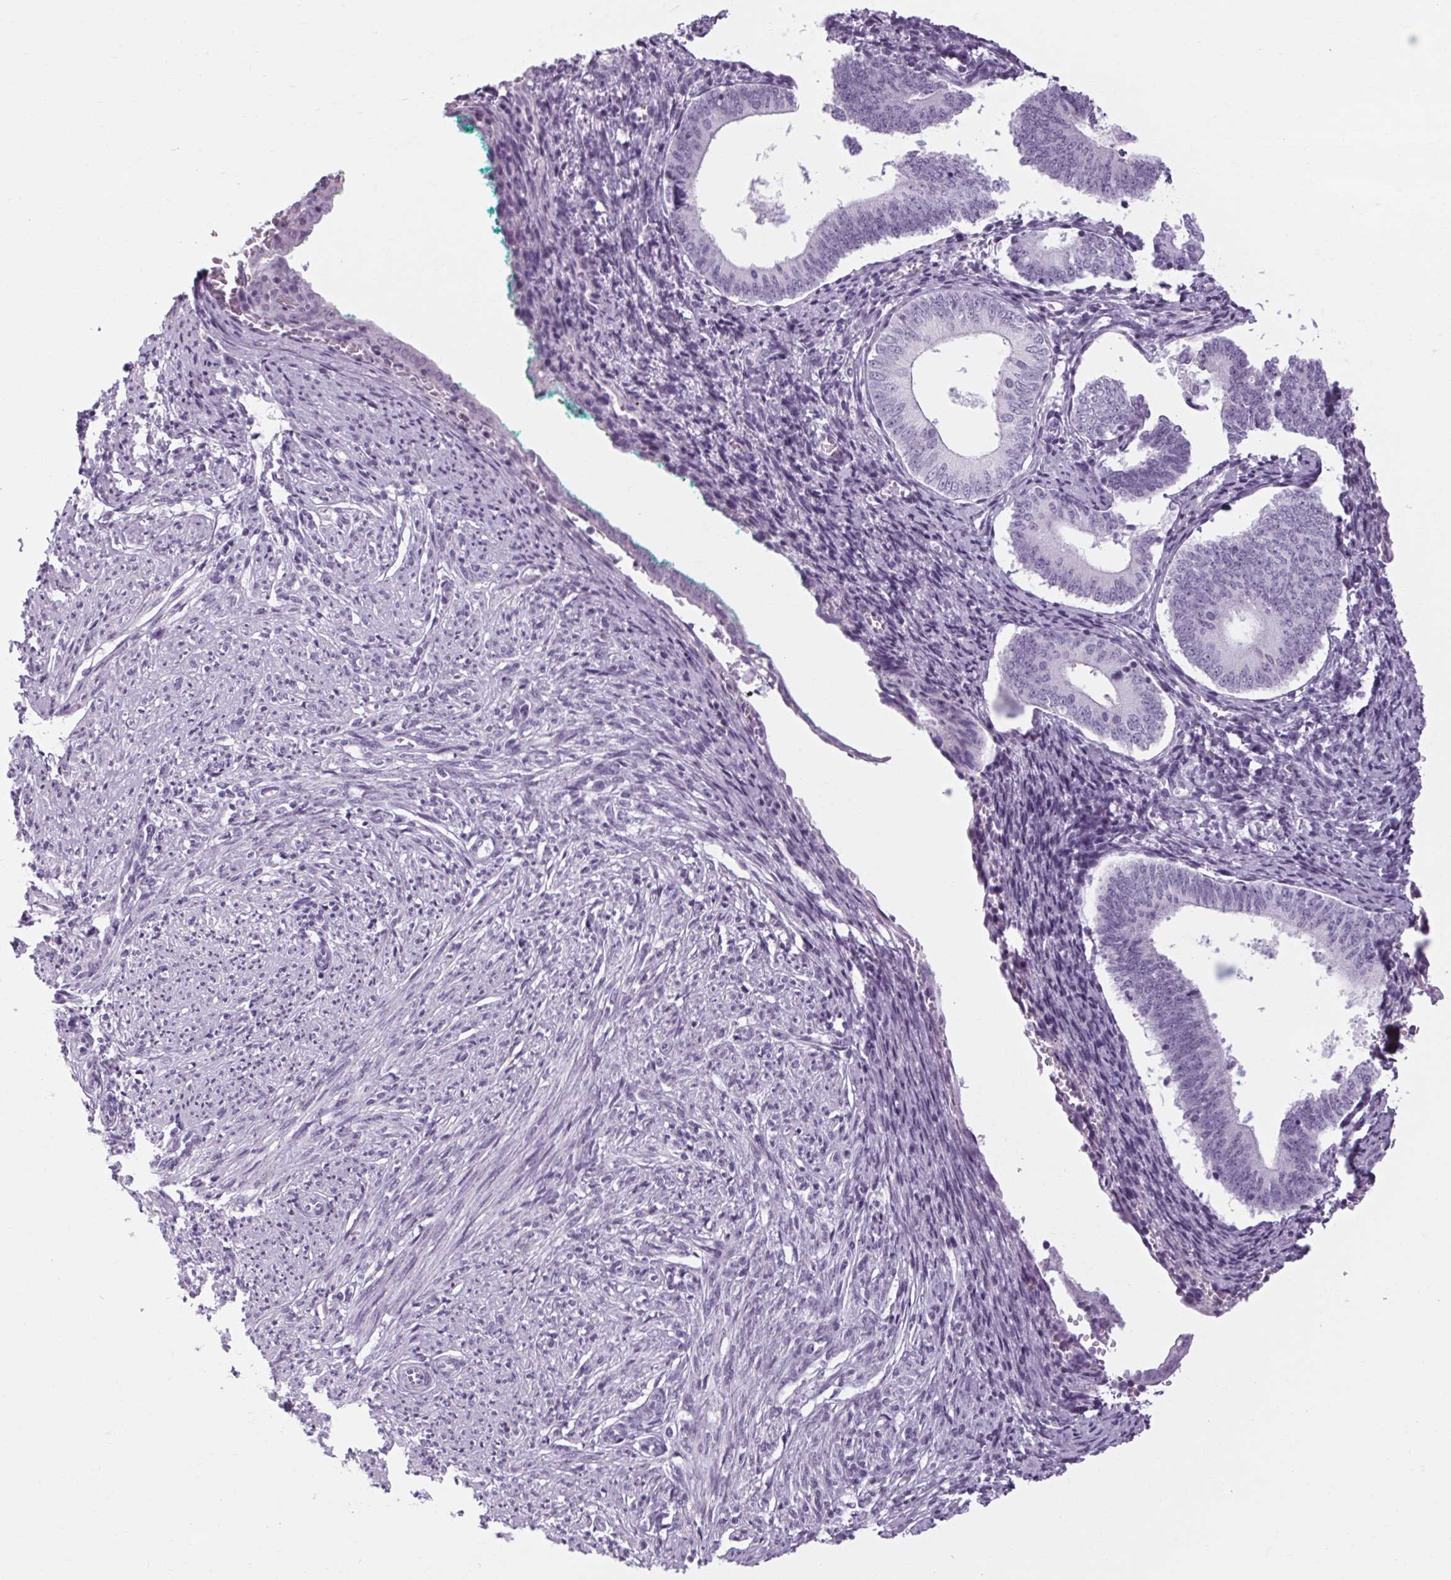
{"staining": {"intensity": "negative", "quantity": "none", "location": "none"}, "tissue": "endometrium", "cell_type": "Cells in endometrial stroma", "image_type": "normal", "snomed": [{"axis": "morphology", "description": "Normal tissue, NOS"}, {"axis": "topography", "description": "Endometrium"}], "caption": "Immunohistochemical staining of benign endometrium exhibits no significant staining in cells in endometrial stroma.", "gene": "POMC", "patient": {"sex": "female", "age": 50}}